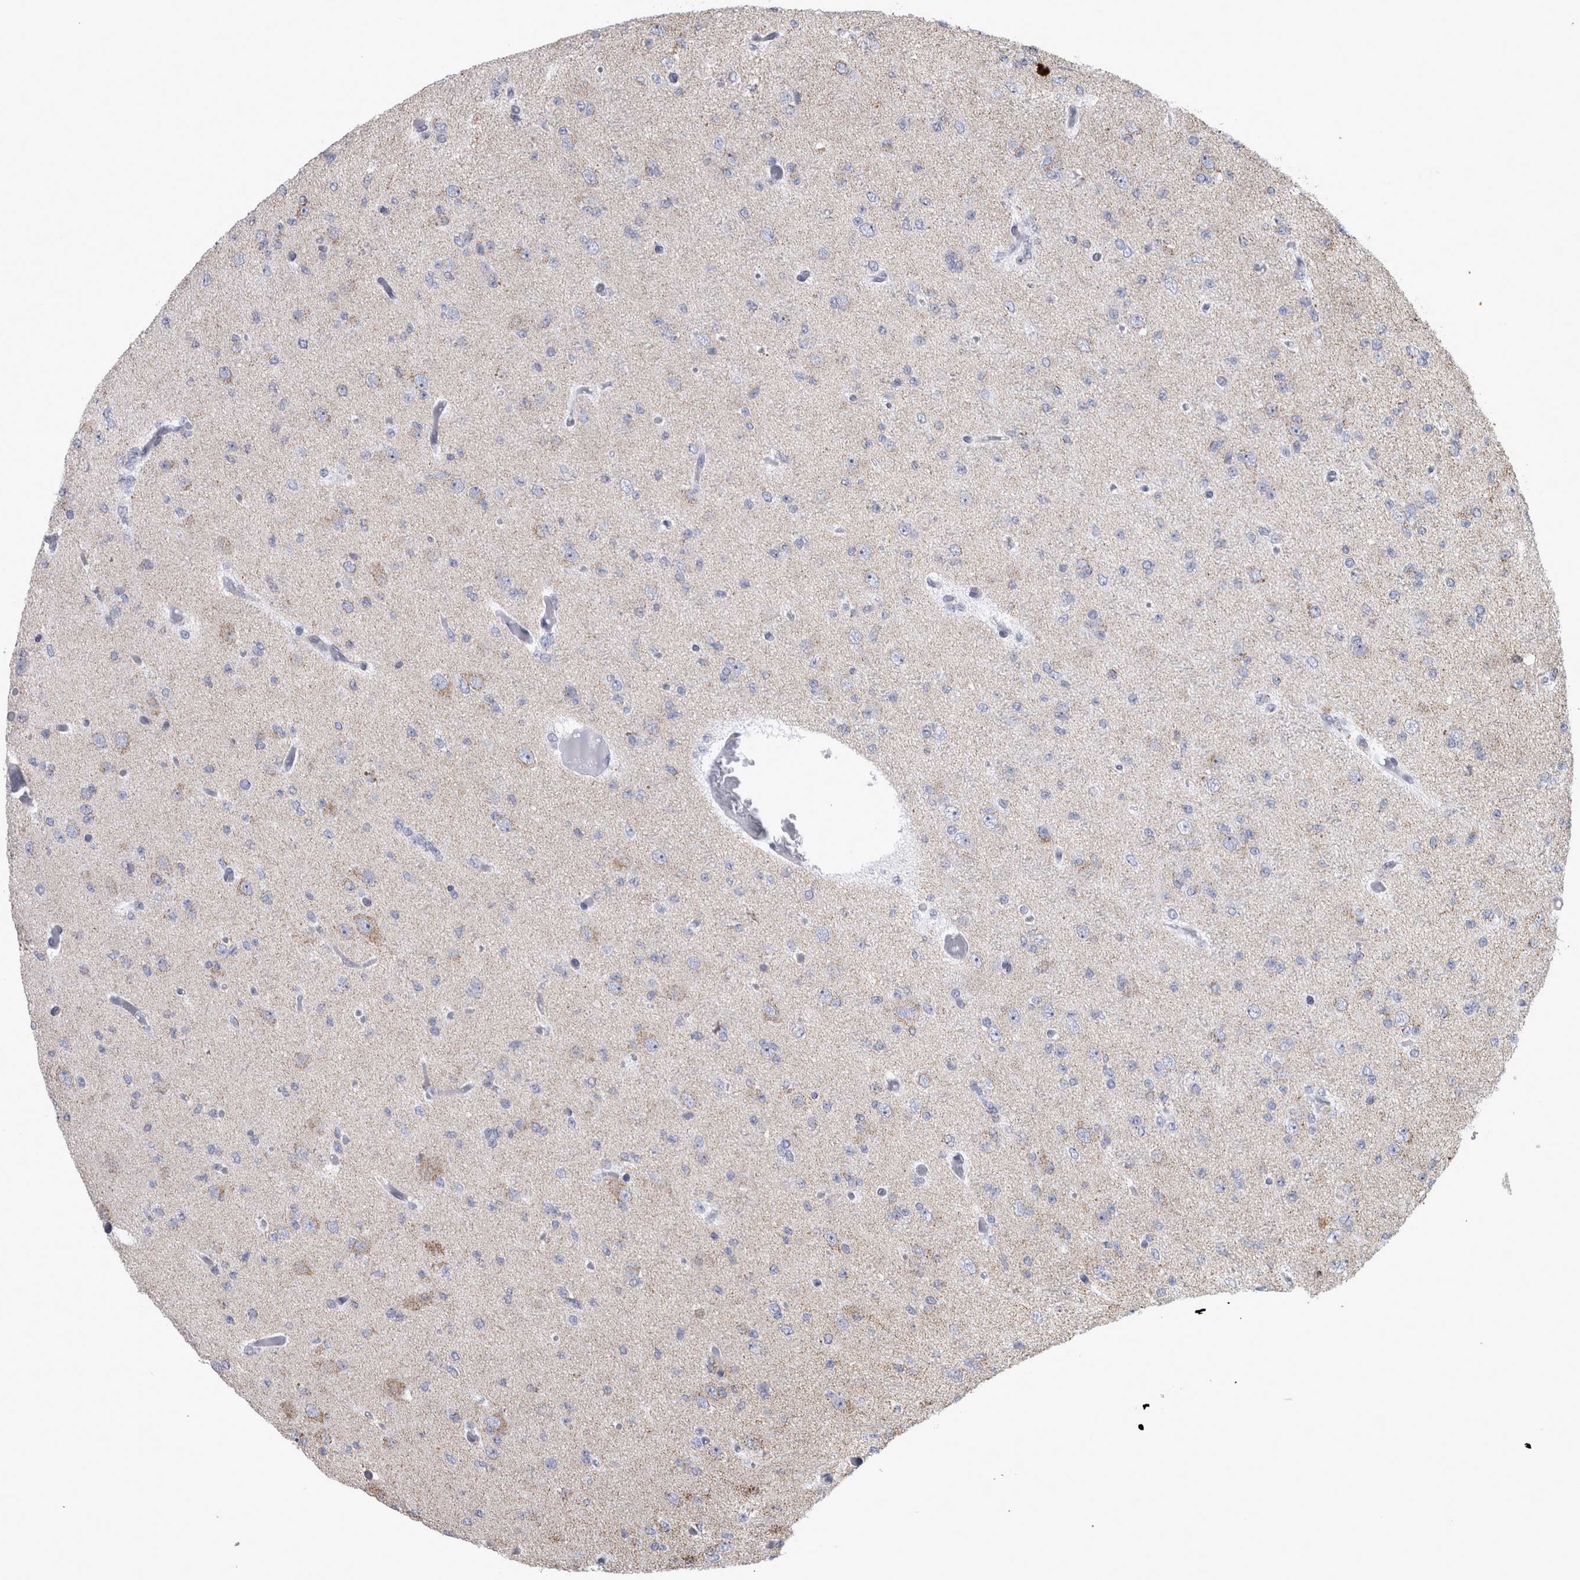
{"staining": {"intensity": "negative", "quantity": "none", "location": "none"}, "tissue": "glioma", "cell_type": "Tumor cells", "image_type": "cancer", "snomed": [{"axis": "morphology", "description": "Glioma, malignant, Low grade"}, {"axis": "topography", "description": "Brain"}], "caption": "Tumor cells show no significant expression in malignant low-grade glioma. Nuclei are stained in blue.", "gene": "MDH2", "patient": {"sex": "female", "age": 22}}